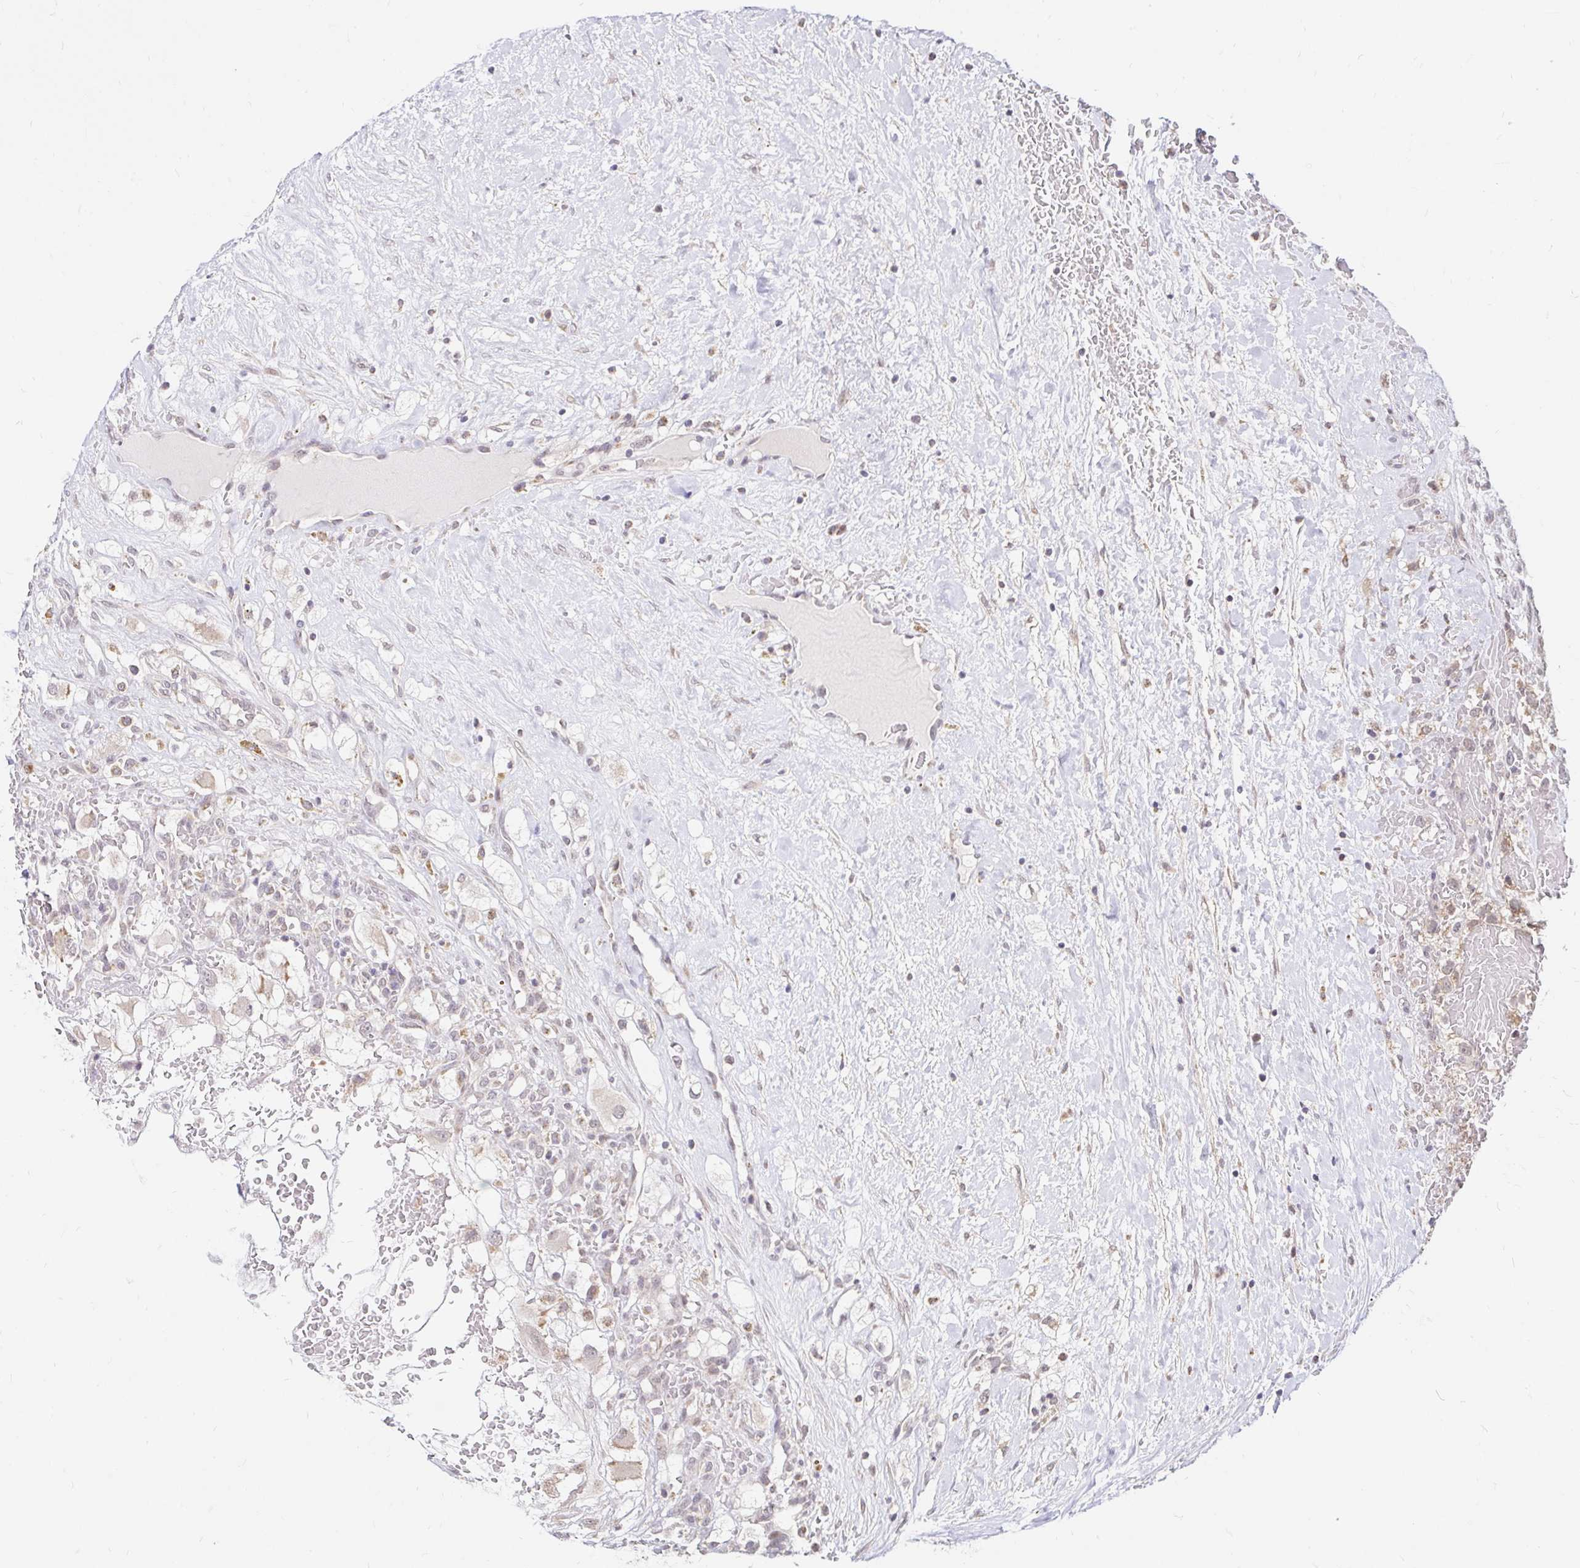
{"staining": {"intensity": "negative", "quantity": "none", "location": "none"}, "tissue": "renal cancer", "cell_type": "Tumor cells", "image_type": "cancer", "snomed": [{"axis": "morphology", "description": "Adenocarcinoma, NOS"}, {"axis": "topography", "description": "Kidney"}], "caption": "Immunohistochemistry (IHC) histopathology image of renal cancer (adenocarcinoma) stained for a protein (brown), which reveals no expression in tumor cells. Brightfield microscopy of immunohistochemistry stained with DAB (3,3'-diaminobenzidine) (brown) and hematoxylin (blue), captured at high magnification.", "gene": "TIMM50", "patient": {"sex": "male", "age": 59}}